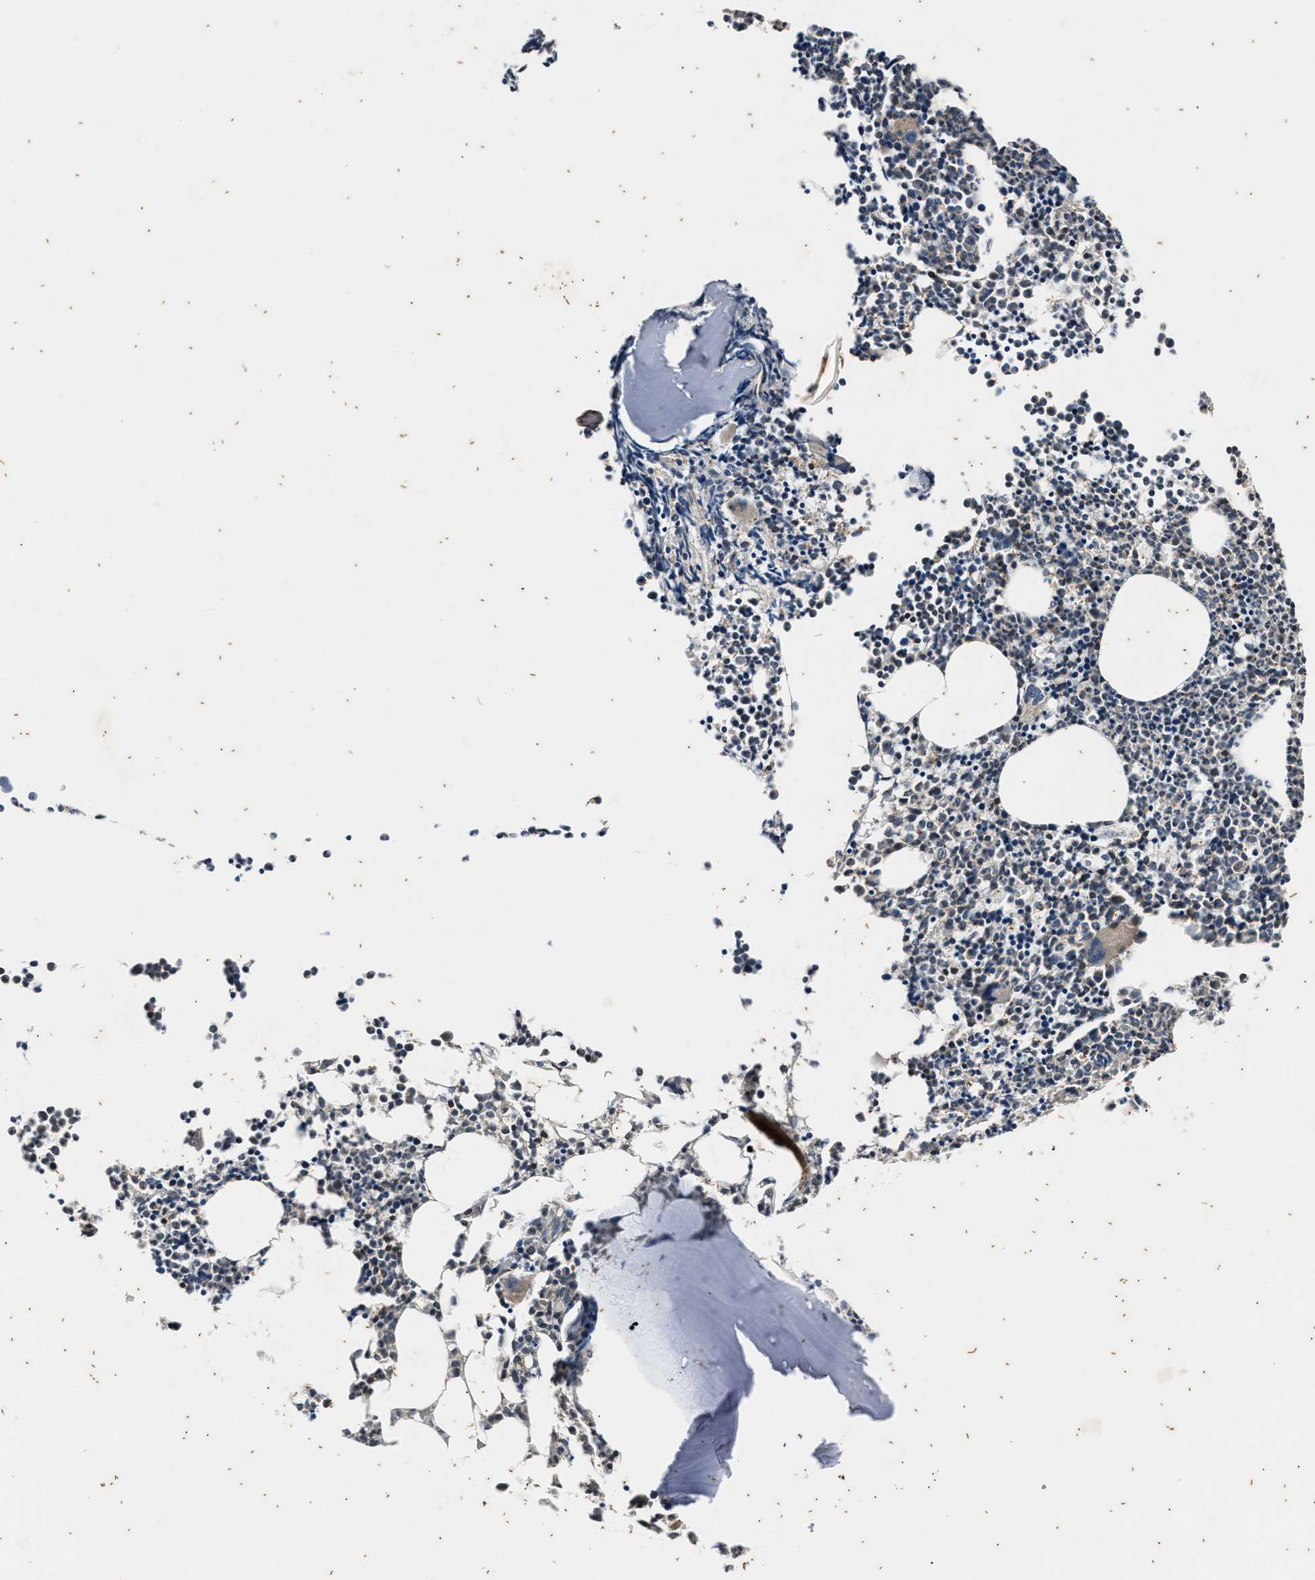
{"staining": {"intensity": "strong", "quantity": "25%-75%", "location": "cytoplasmic/membranous,nuclear"}, "tissue": "bone marrow", "cell_type": "Hematopoietic cells", "image_type": "normal", "snomed": [{"axis": "morphology", "description": "Normal tissue, NOS"}, {"axis": "morphology", "description": "Inflammation, NOS"}, {"axis": "topography", "description": "Bone marrow"}], "caption": "A brown stain highlights strong cytoplasmic/membranous,nuclear staining of a protein in hematopoietic cells of normal human bone marrow.", "gene": "PTPN7", "patient": {"sex": "female", "age": 53}}